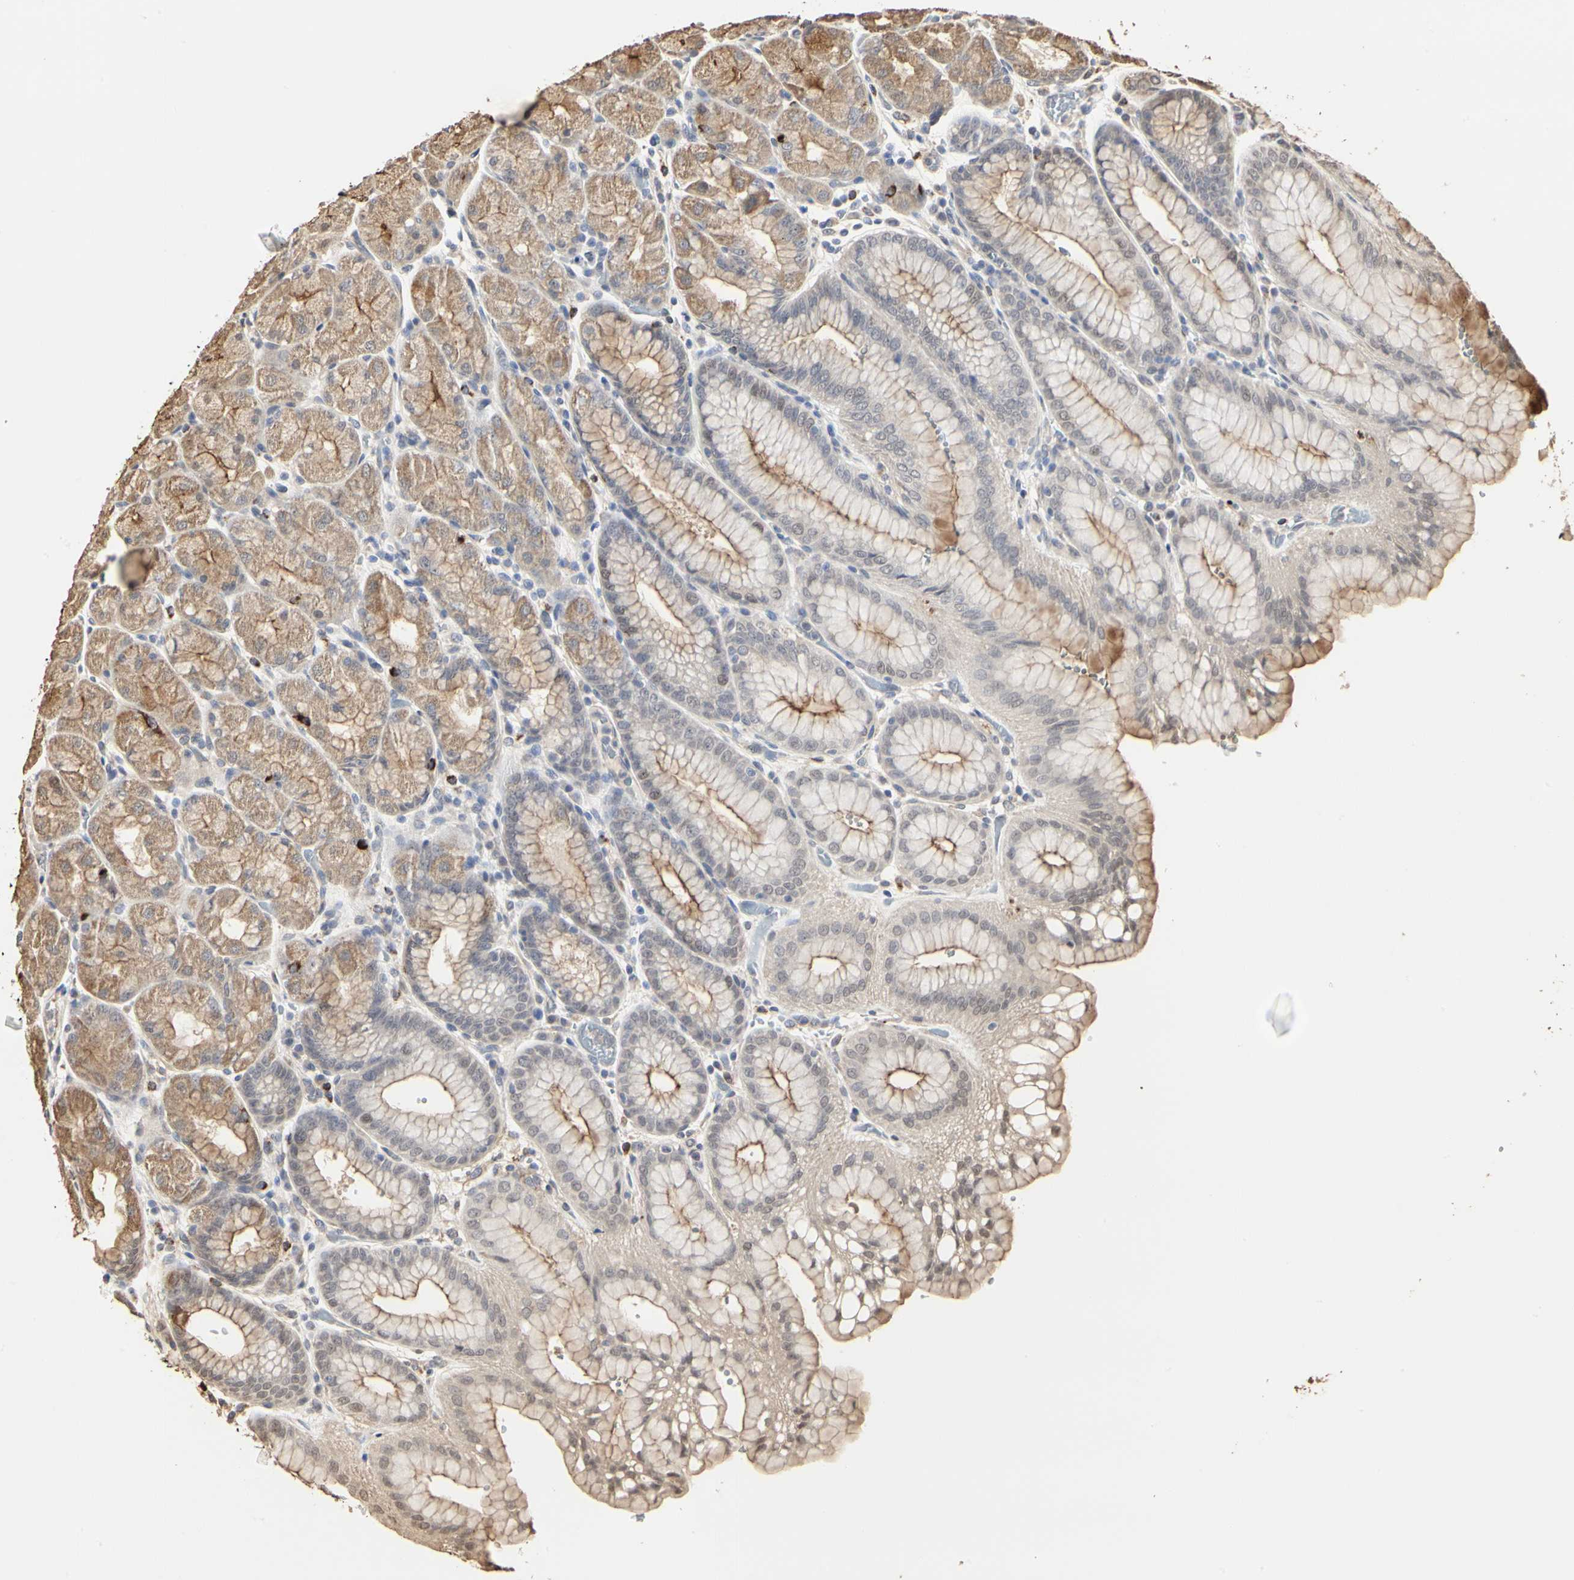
{"staining": {"intensity": "moderate", "quantity": ">75%", "location": "cytoplasmic/membranous"}, "tissue": "stomach", "cell_type": "Glandular cells", "image_type": "normal", "snomed": [{"axis": "morphology", "description": "Normal tissue, NOS"}, {"axis": "topography", "description": "Stomach, upper"}, {"axis": "topography", "description": "Stomach"}], "caption": "High-magnification brightfield microscopy of benign stomach stained with DAB (3,3'-diaminobenzidine) (brown) and counterstained with hematoxylin (blue). glandular cells exhibit moderate cytoplasmic/membranous staining is seen in about>75% of cells.", "gene": "TAOK1", "patient": {"sex": "male", "age": 76}}